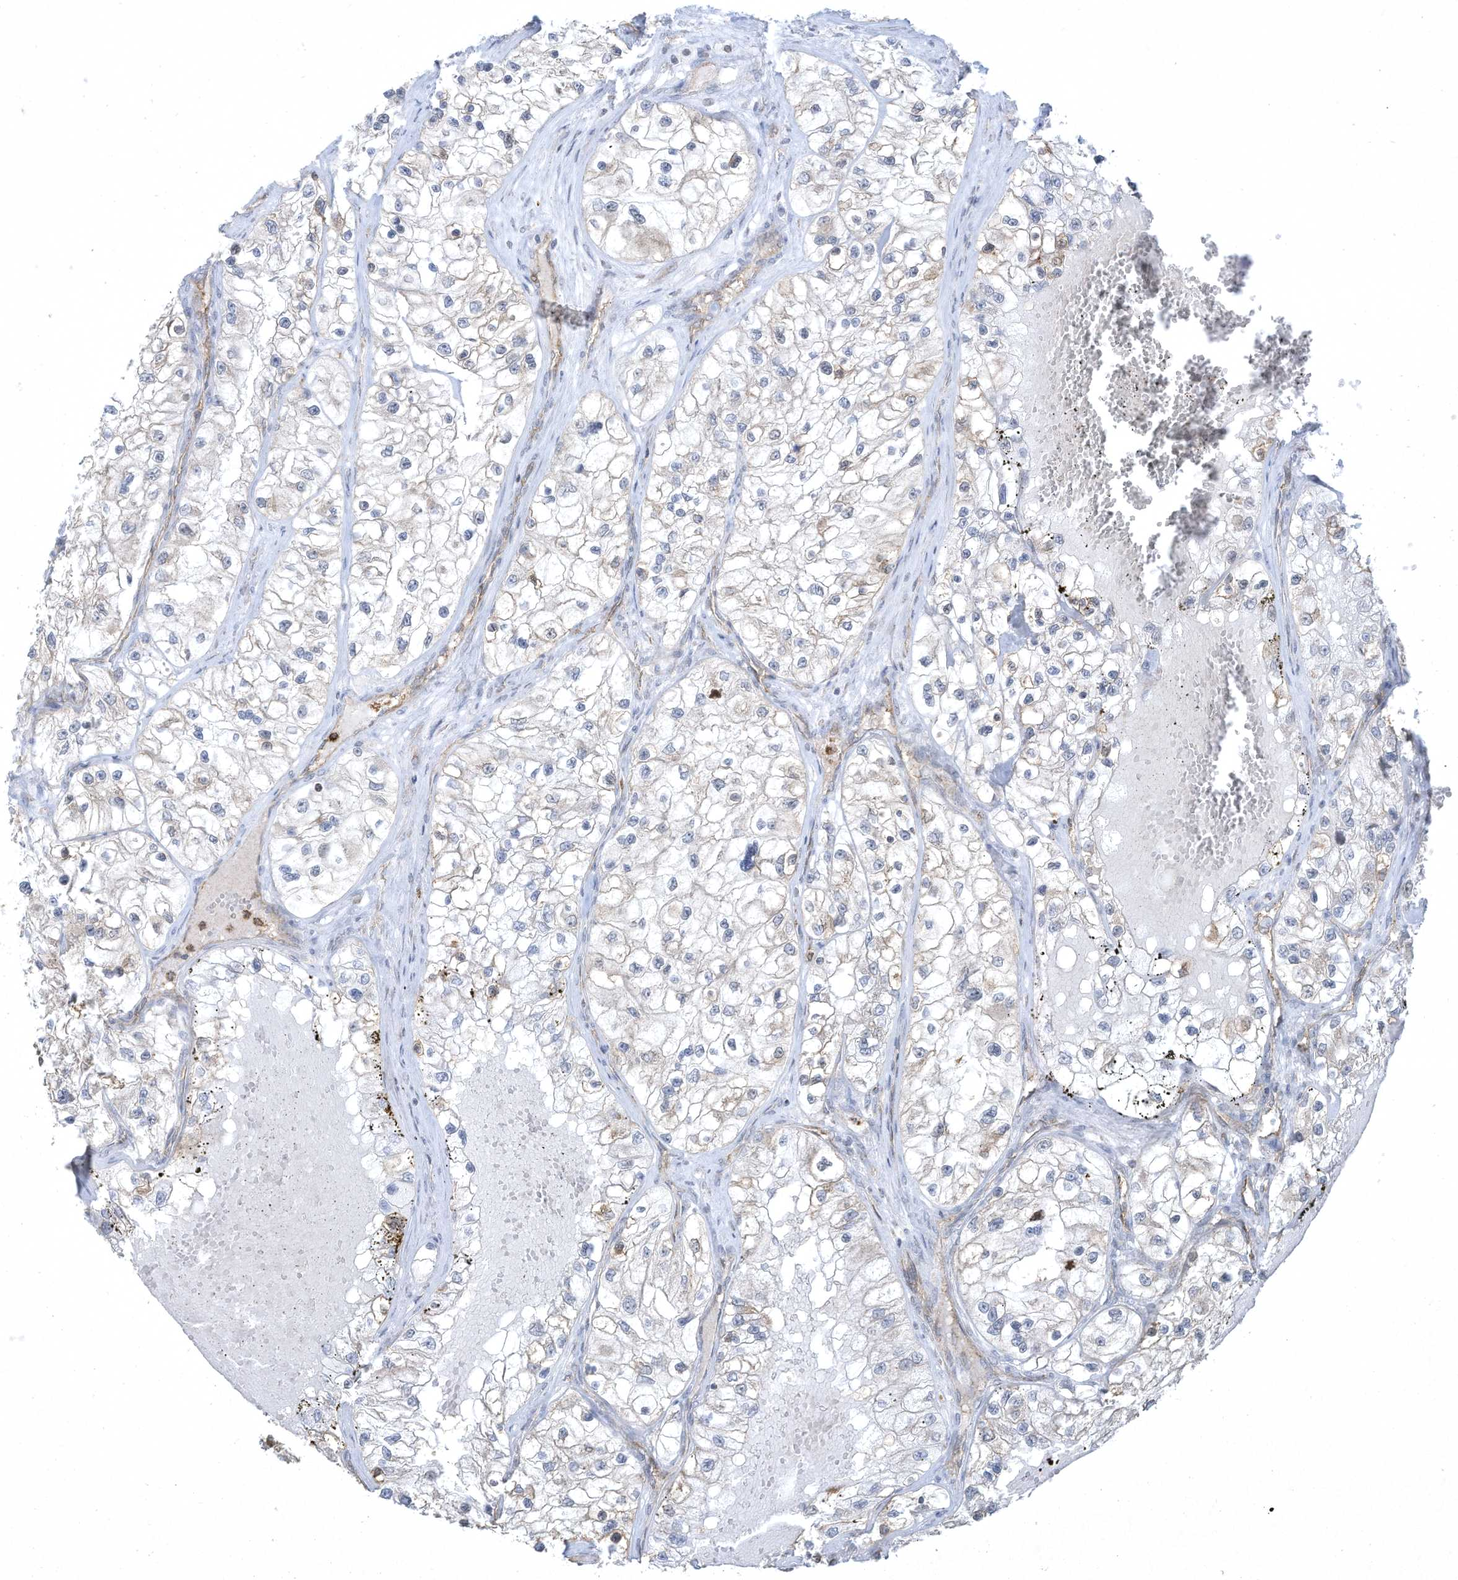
{"staining": {"intensity": "weak", "quantity": "<25%", "location": "cytoplasmic/membranous"}, "tissue": "renal cancer", "cell_type": "Tumor cells", "image_type": "cancer", "snomed": [{"axis": "morphology", "description": "Adenocarcinoma, NOS"}, {"axis": "topography", "description": "Kidney"}], "caption": "High magnification brightfield microscopy of renal cancer (adenocarcinoma) stained with DAB (brown) and counterstained with hematoxylin (blue): tumor cells show no significant expression.", "gene": "CHRNA4", "patient": {"sex": "female", "age": 57}}